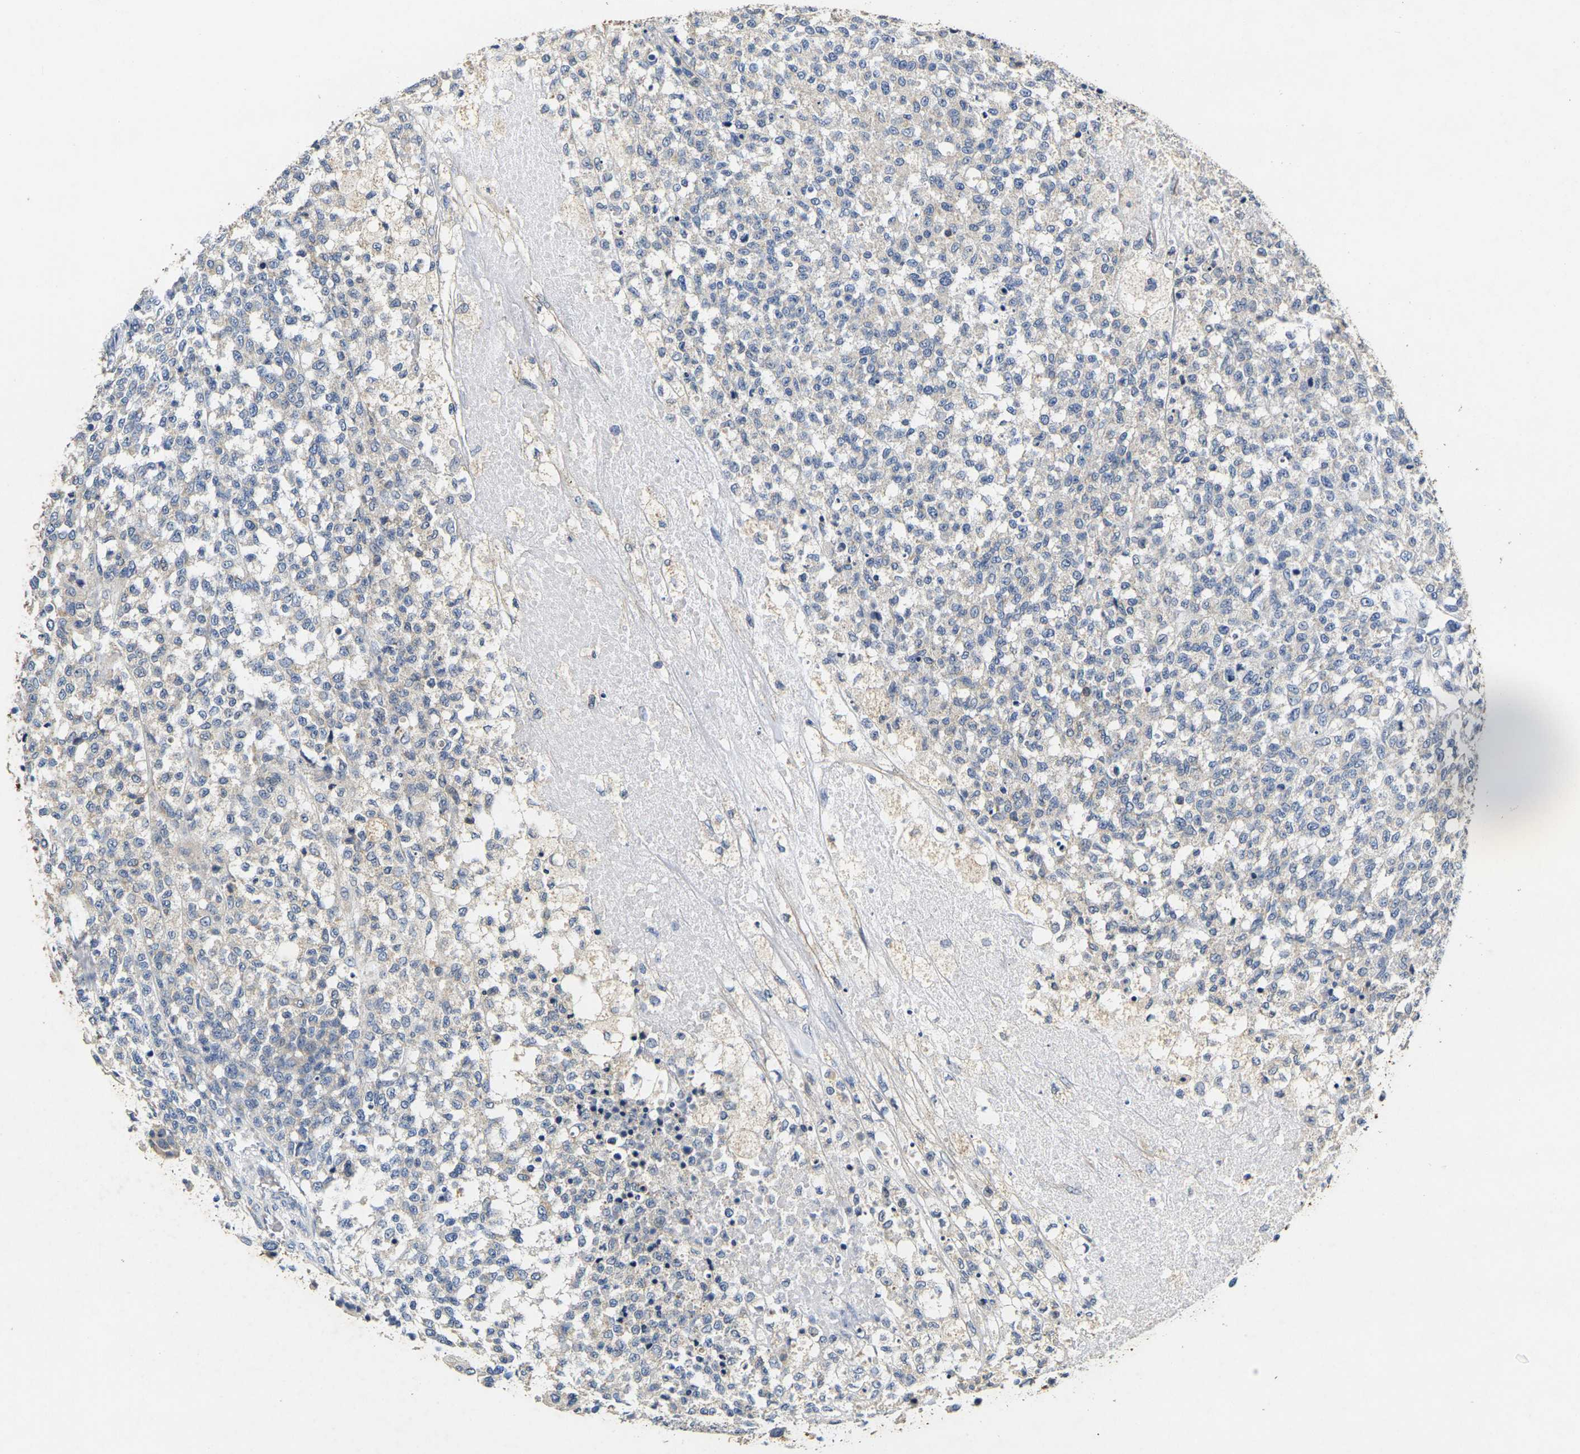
{"staining": {"intensity": "negative", "quantity": "none", "location": "none"}, "tissue": "testis cancer", "cell_type": "Tumor cells", "image_type": "cancer", "snomed": [{"axis": "morphology", "description": "Seminoma, NOS"}, {"axis": "topography", "description": "Testis"}], "caption": "An IHC micrograph of testis seminoma is shown. There is no staining in tumor cells of testis seminoma.", "gene": "NOCT", "patient": {"sex": "male", "age": 59}}